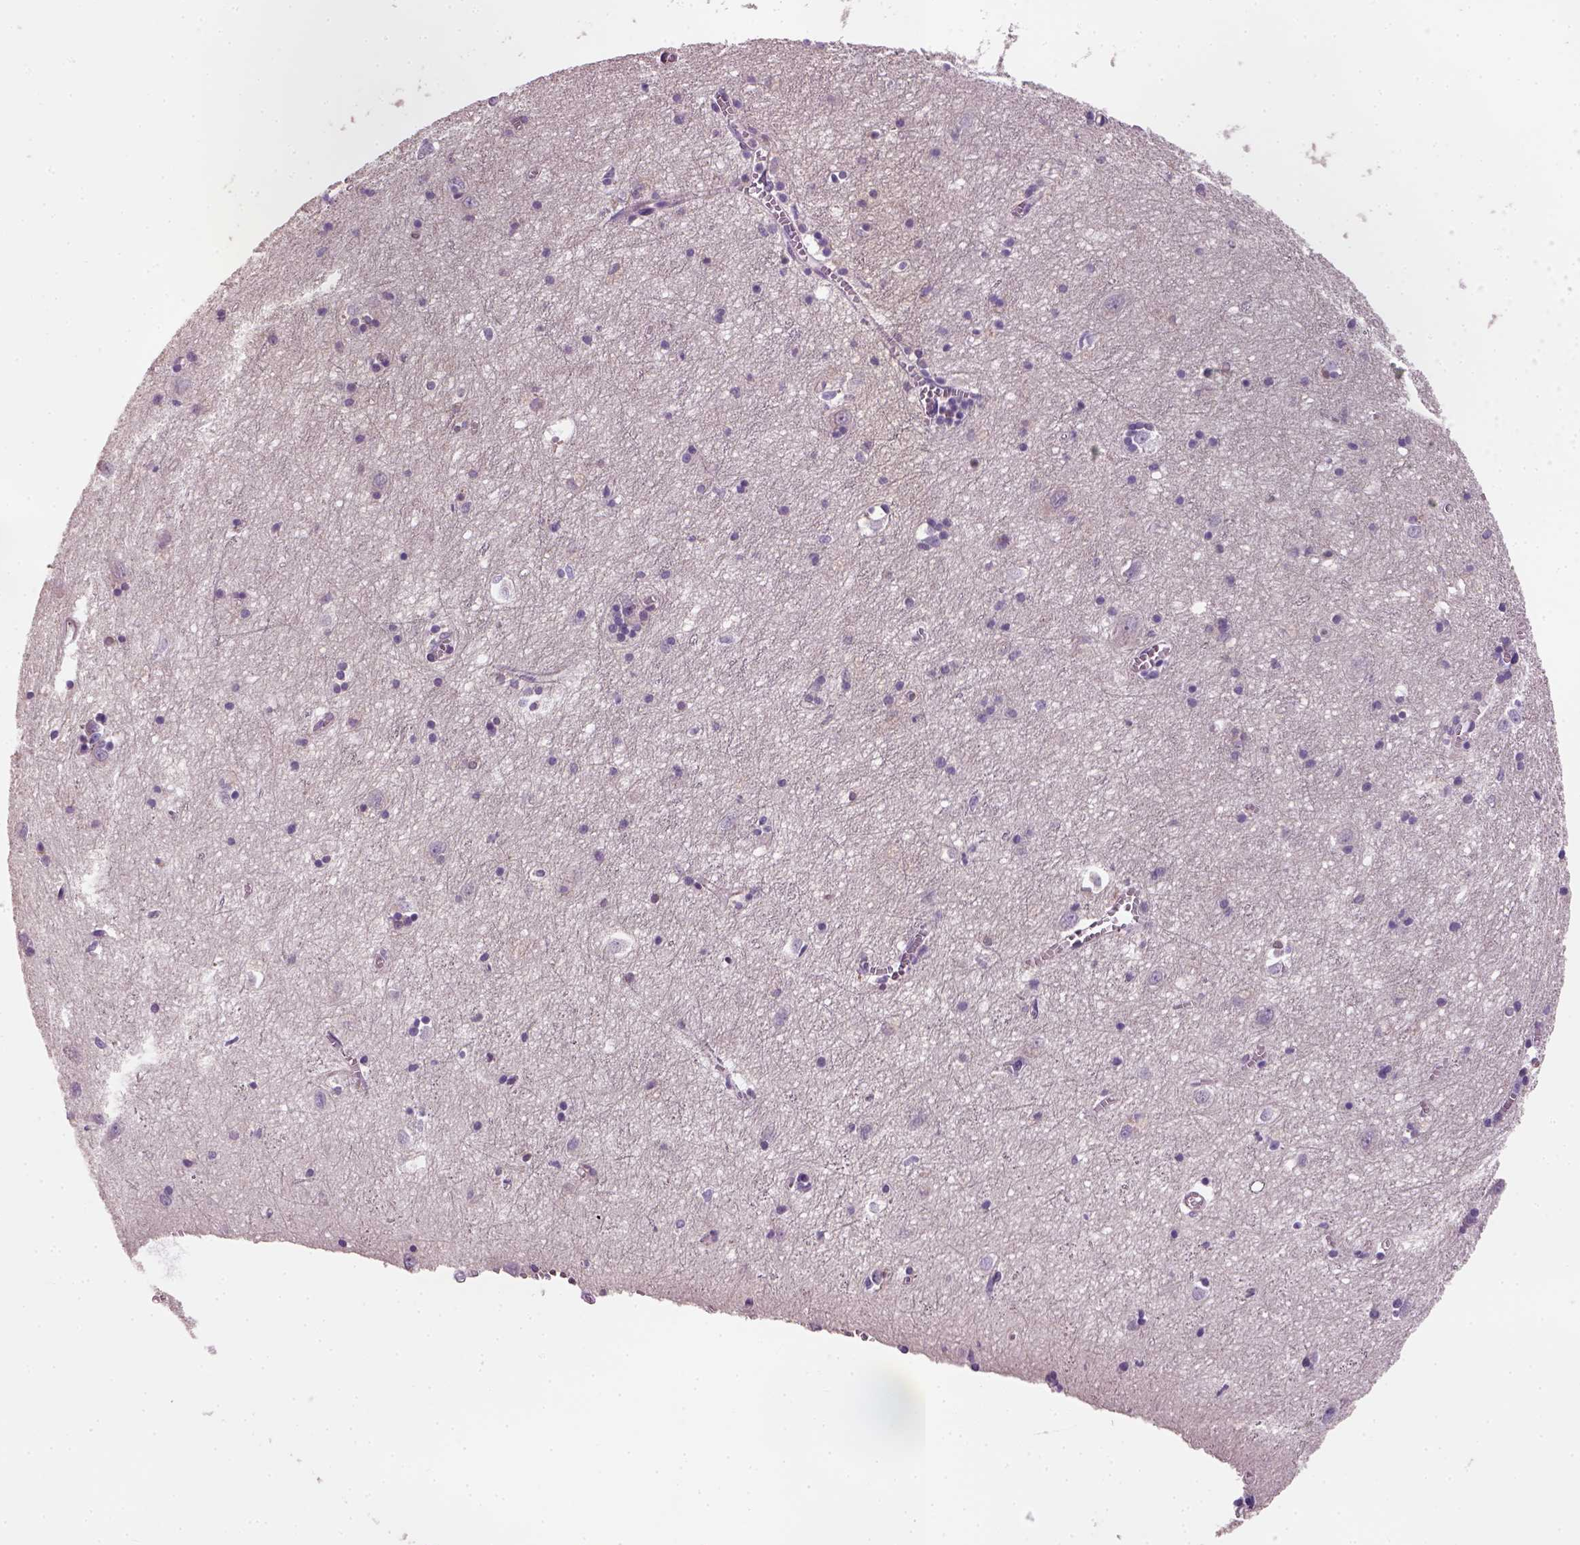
{"staining": {"intensity": "negative", "quantity": "none", "location": "none"}, "tissue": "cerebral cortex", "cell_type": "Endothelial cells", "image_type": "normal", "snomed": [{"axis": "morphology", "description": "Normal tissue, NOS"}, {"axis": "topography", "description": "Cerebral cortex"}], "caption": "Immunohistochemistry (IHC) of unremarkable human cerebral cortex displays no positivity in endothelial cells. (Stains: DAB (3,3'-diaminobenzidine) immunohistochemistry with hematoxylin counter stain, Microscopy: brightfield microscopy at high magnification).", "gene": "ELOVL3", "patient": {"sex": "male", "age": 70}}